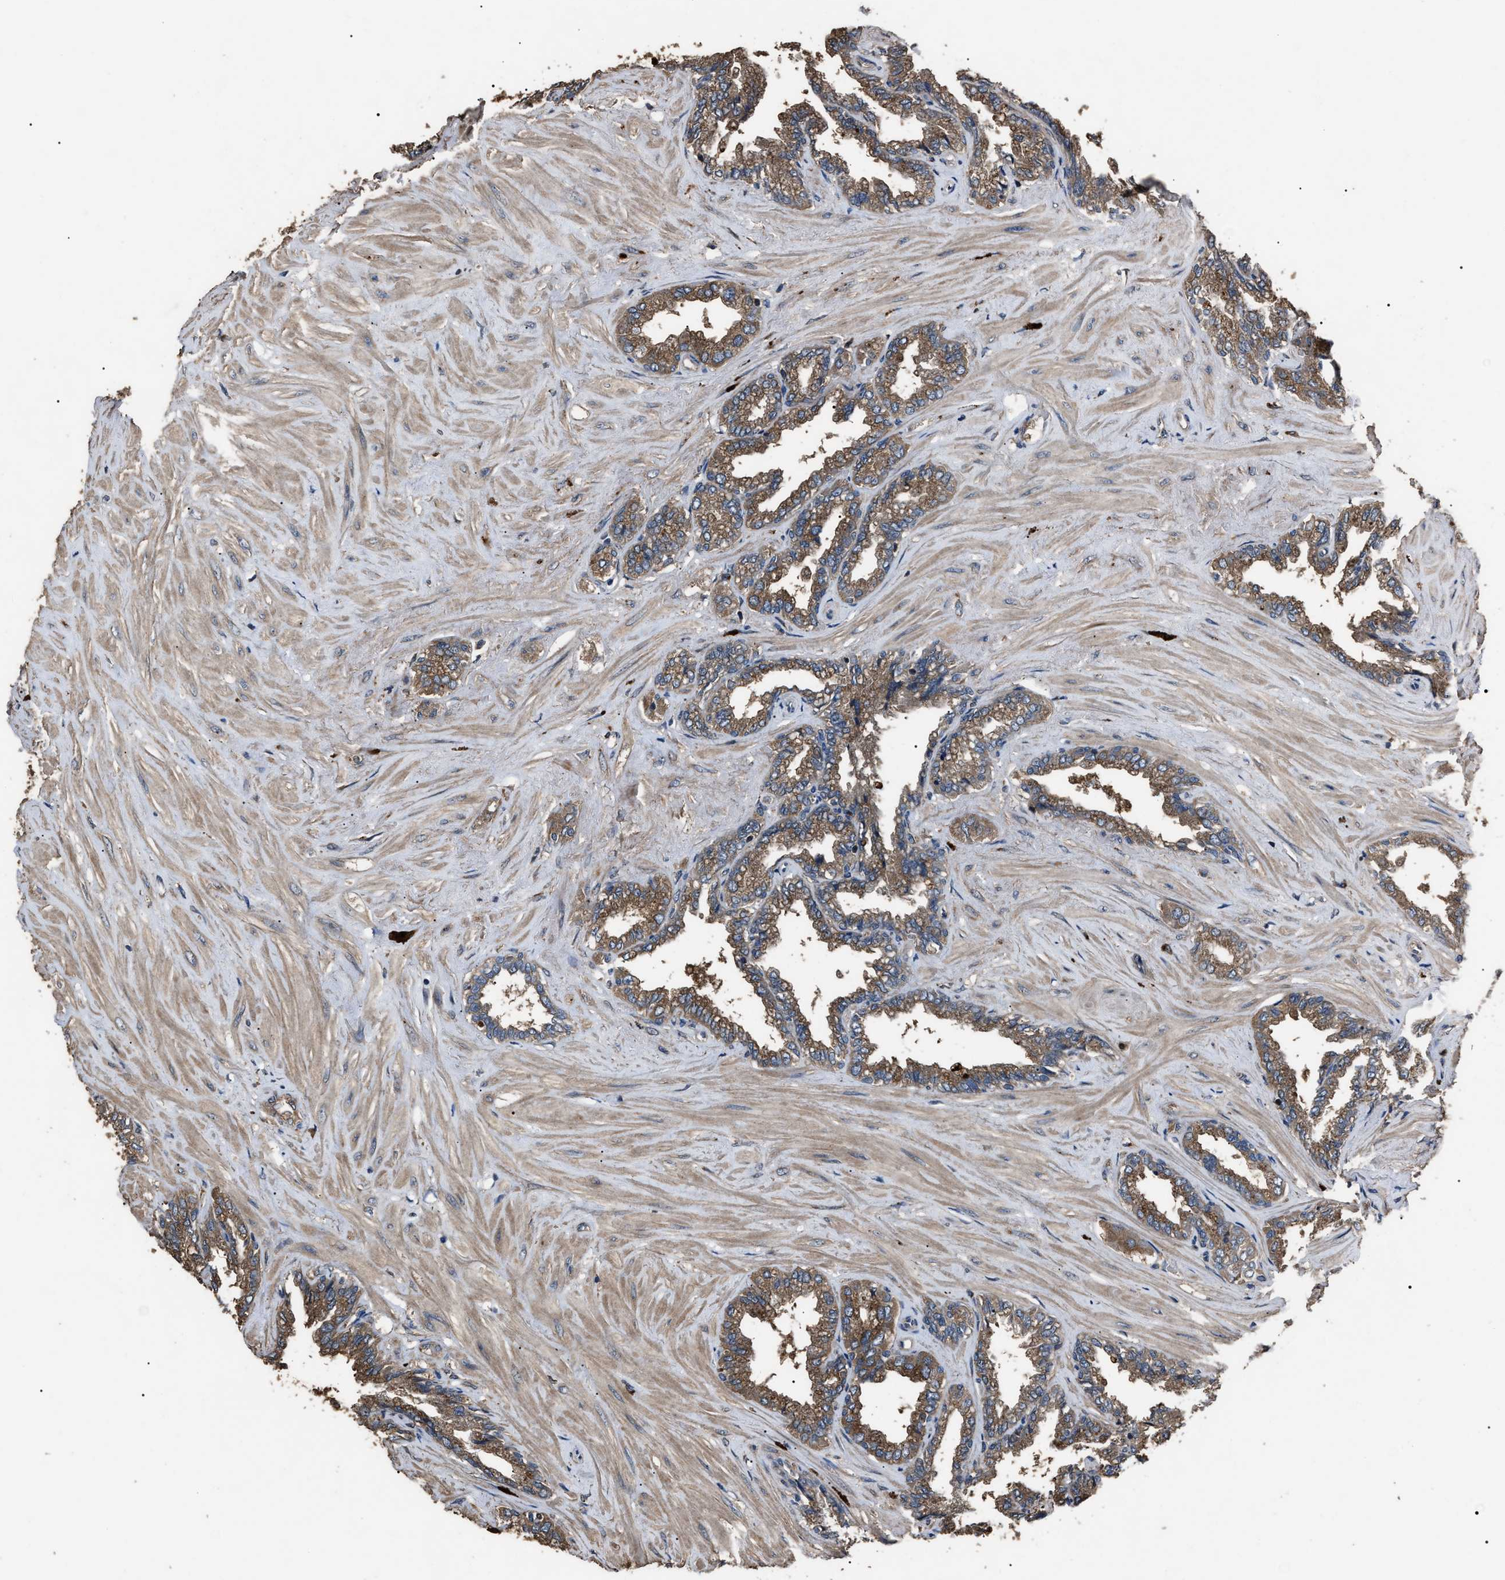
{"staining": {"intensity": "moderate", "quantity": ">75%", "location": "cytoplasmic/membranous"}, "tissue": "seminal vesicle", "cell_type": "Glandular cells", "image_type": "normal", "snomed": [{"axis": "morphology", "description": "Normal tissue, NOS"}, {"axis": "topography", "description": "Seminal veicle"}], "caption": "A photomicrograph of seminal vesicle stained for a protein displays moderate cytoplasmic/membranous brown staining in glandular cells. The staining is performed using DAB brown chromogen to label protein expression. The nuclei are counter-stained blue using hematoxylin.", "gene": "RNF216", "patient": {"sex": "male", "age": 46}}